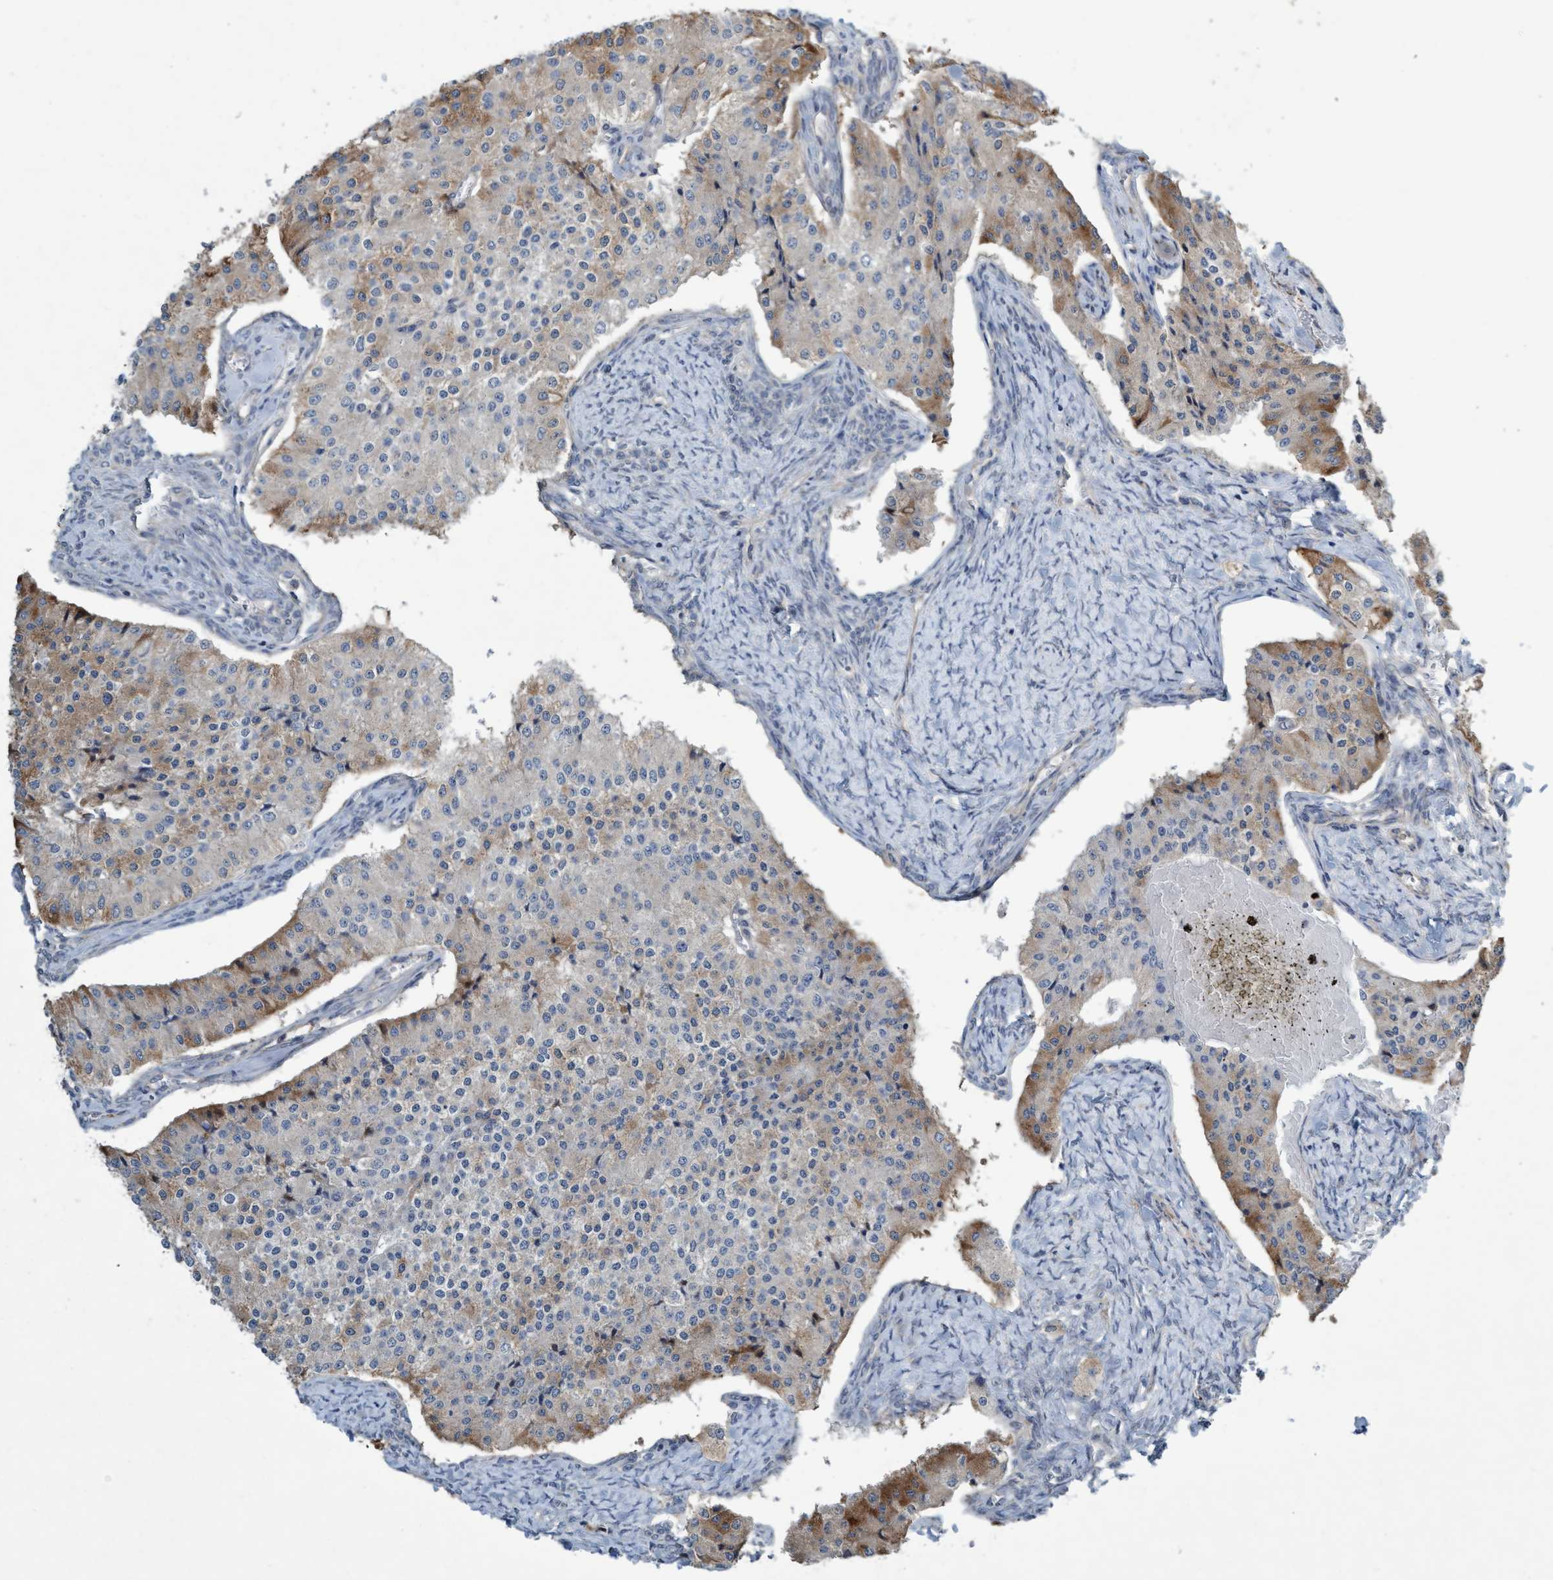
{"staining": {"intensity": "weak", "quantity": "<25%", "location": "cytoplasmic/membranous"}, "tissue": "carcinoid", "cell_type": "Tumor cells", "image_type": "cancer", "snomed": [{"axis": "morphology", "description": "Carcinoid, malignant, NOS"}, {"axis": "topography", "description": "Colon"}], "caption": "DAB immunohistochemical staining of human carcinoid demonstrates no significant positivity in tumor cells. Nuclei are stained in blue.", "gene": "TRIM65", "patient": {"sex": "female", "age": 52}}